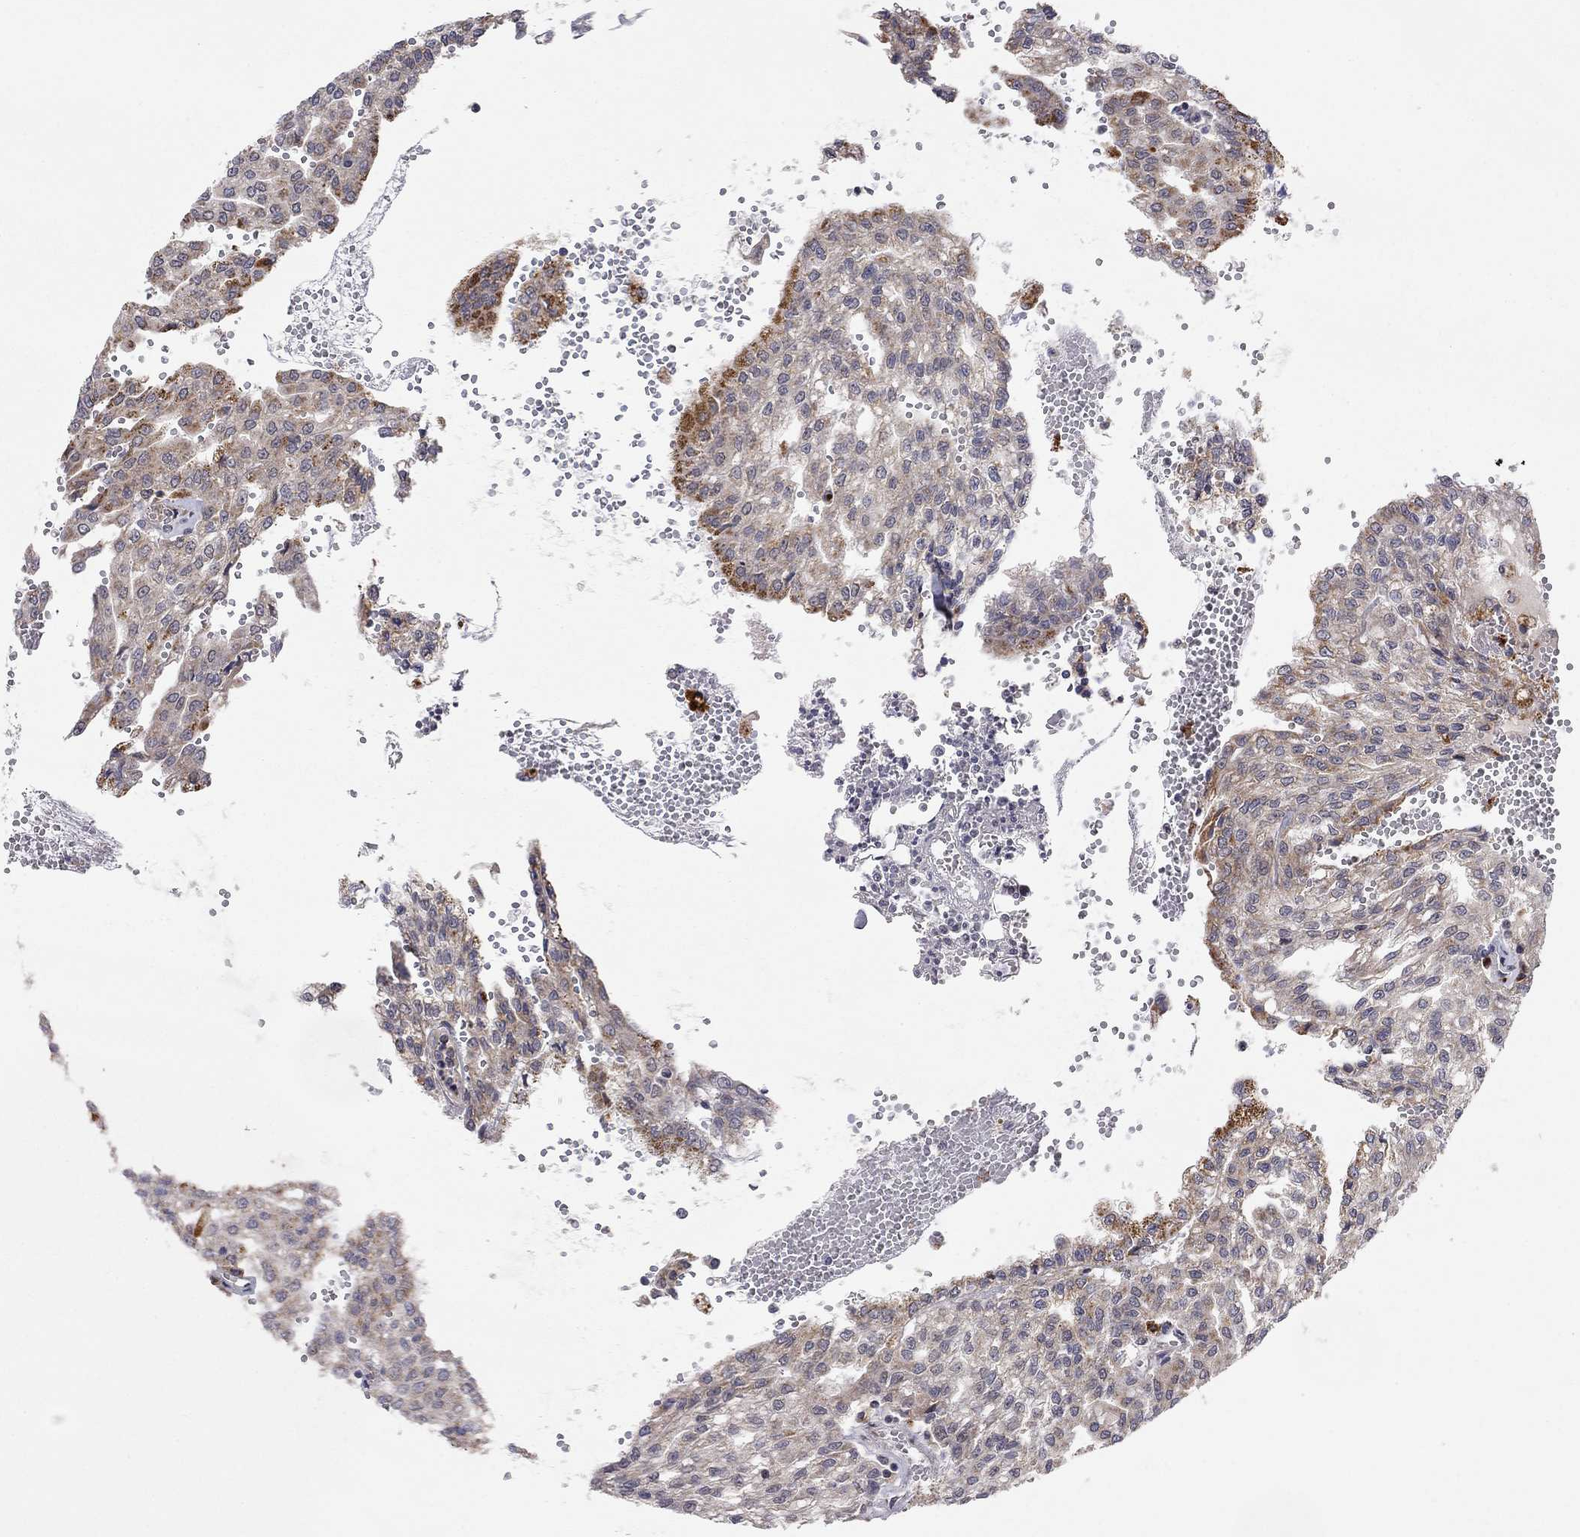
{"staining": {"intensity": "strong", "quantity": "<25%", "location": "cytoplasmic/membranous"}, "tissue": "renal cancer", "cell_type": "Tumor cells", "image_type": "cancer", "snomed": [{"axis": "morphology", "description": "Adenocarcinoma, NOS"}, {"axis": "topography", "description": "Kidney"}], "caption": "Immunohistochemistry (DAB (3,3'-diaminobenzidine)) staining of human renal adenocarcinoma exhibits strong cytoplasmic/membranous protein expression in about <25% of tumor cells.", "gene": "IDS", "patient": {"sex": "male", "age": 63}}